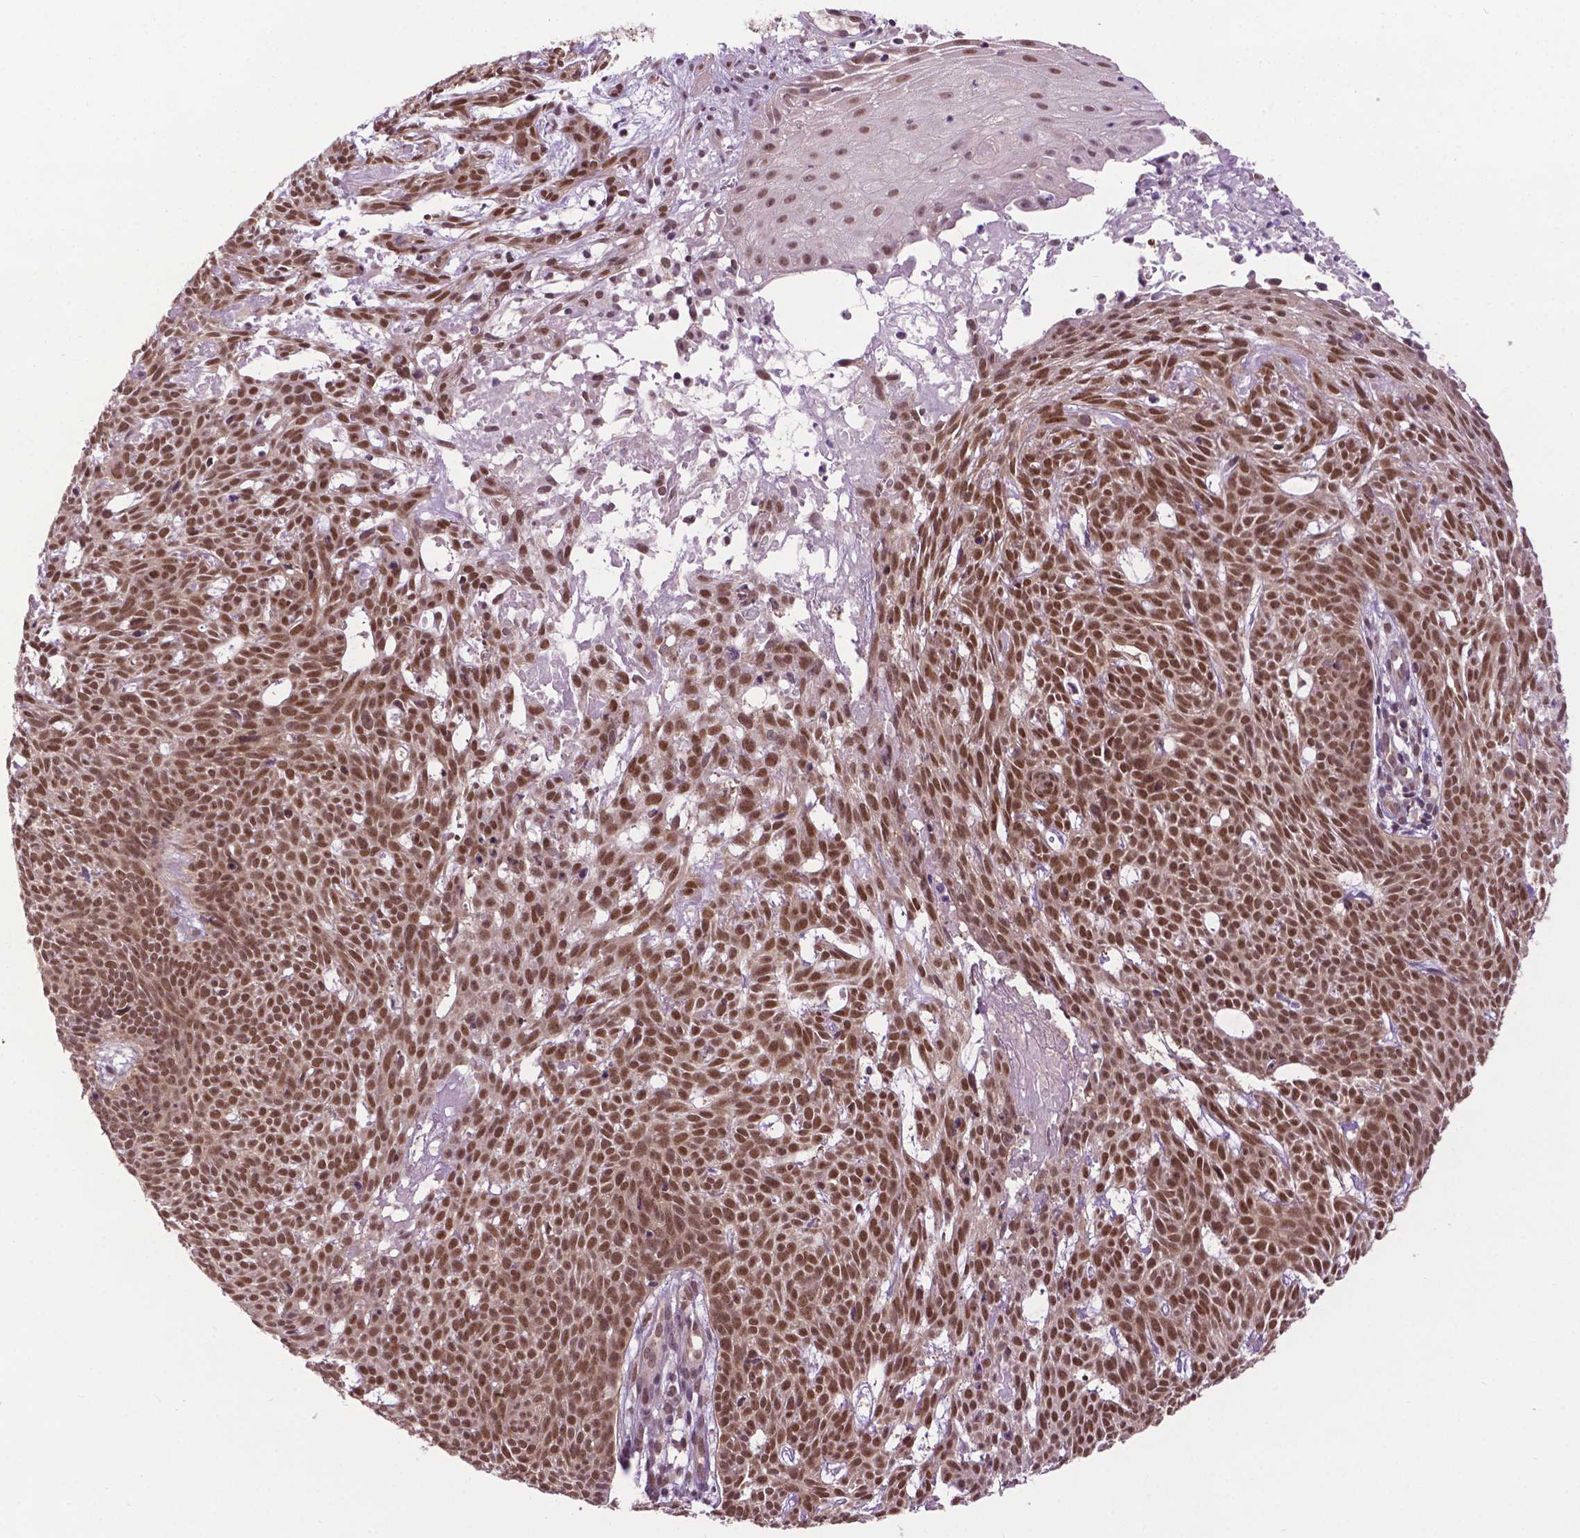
{"staining": {"intensity": "strong", "quantity": ">75%", "location": "nuclear"}, "tissue": "skin cancer", "cell_type": "Tumor cells", "image_type": "cancer", "snomed": [{"axis": "morphology", "description": "Basal cell carcinoma"}, {"axis": "topography", "description": "Skin"}], "caption": "IHC (DAB (3,3'-diaminobenzidine)) staining of skin basal cell carcinoma exhibits strong nuclear protein expression in approximately >75% of tumor cells. The protein of interest is stained brown, and the nuclei are stained in blue (DAB (3,3'-diaminobenzidine) IHC with brightfield microscopy, high magnification).", "gene": "UBQLN4", "patient": {"sex": "male", "age": 59}}